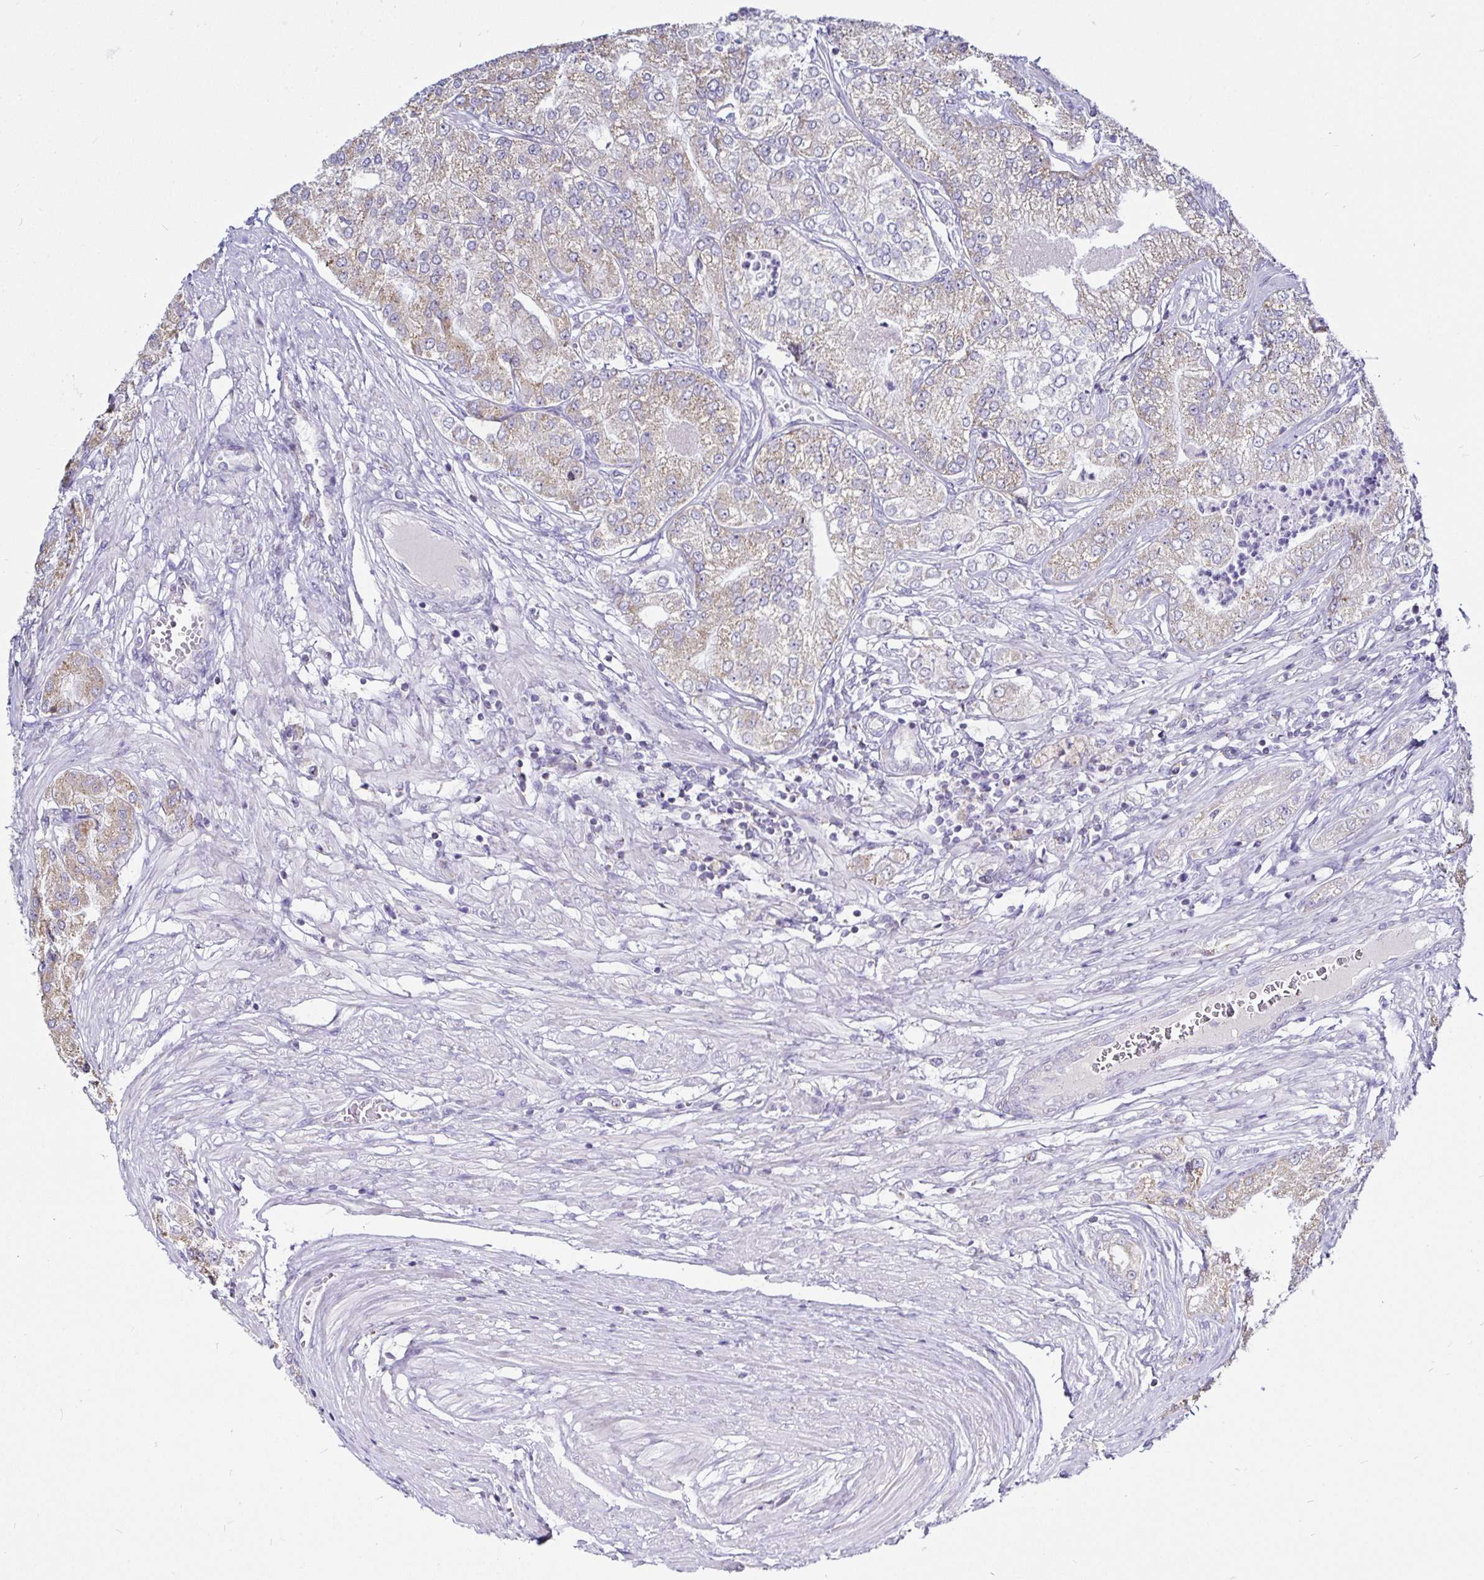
{"staining": {"intensity": "weak", "quantity": "25%-75%", "location": "cytoplasmic/membranous"}, "tissue": "prostate cancer", "cell_type": "Tumor cells", "image_type": "cancer", "snomed": [{"axis": "morphology", "description": "Adenocarcinoma, High grade"}, {"axis": "topography", "description": "Prostate"}], "caption": "DAB immunohistochemical staining of human prostate cancer (adenocarcinoma (high-grade)) exhibits weak cytoplasmic/membranous protein expression in approximately 25%-75% of tumor cells.", "gene": "PGAM2", "patient": {"sex": "male", "age": 61}}